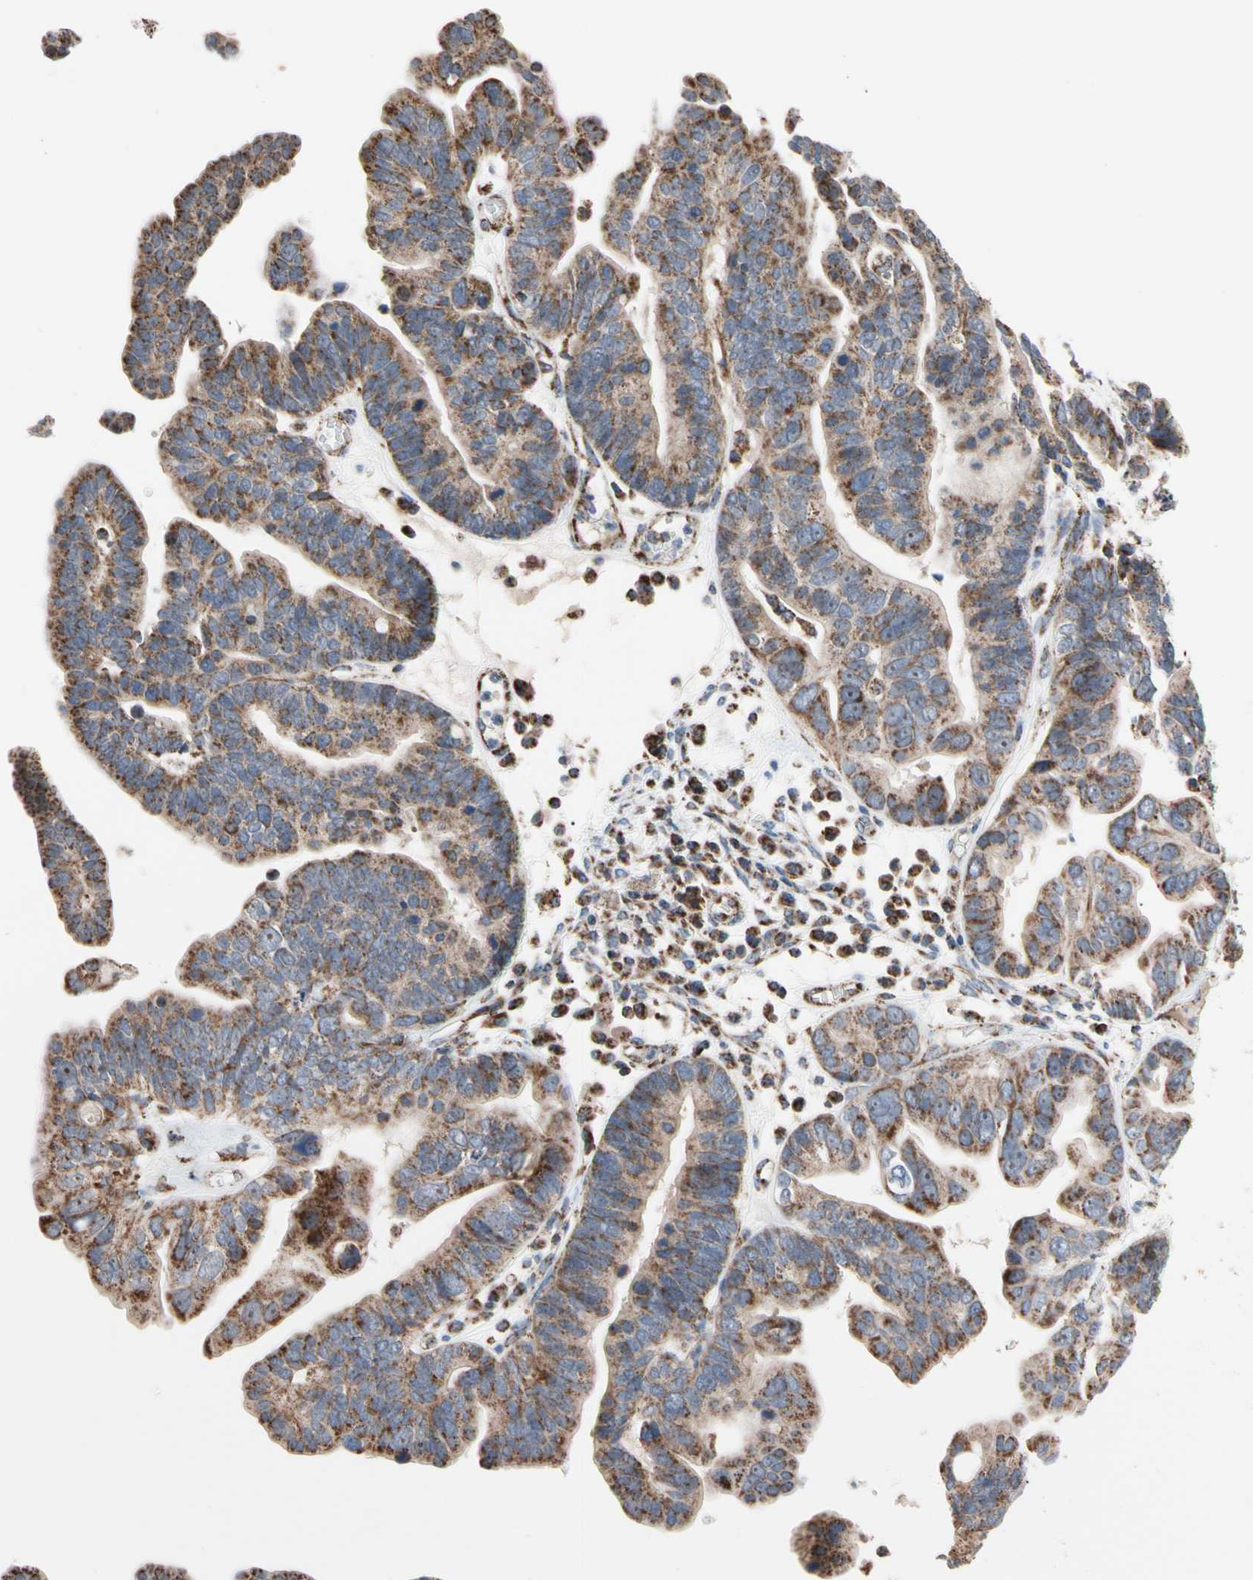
{"staining": {"intensity": "moderate", "quantity": ">75%", "location": "cytoplasmic/membranous"}, "tissue": "ovarian cancer", "cell_type": "Tumor cells", "image_type": "cancer", "snomed": [{"axis": "morphology", "description": "Cystadenocarcinoma, serous, NOS"}, {"axis": "topography", "description": "Ovary"}], "caption": "Immunohistochemical staining of human ovarian cancer (serous cystadenocarcinoma) displays medium levels of moderate cytoplasmic/membranous staining in about >75% of tumor cells.", "gene": "FAM110B", "patient": {"sex": "female", "age": 56}}